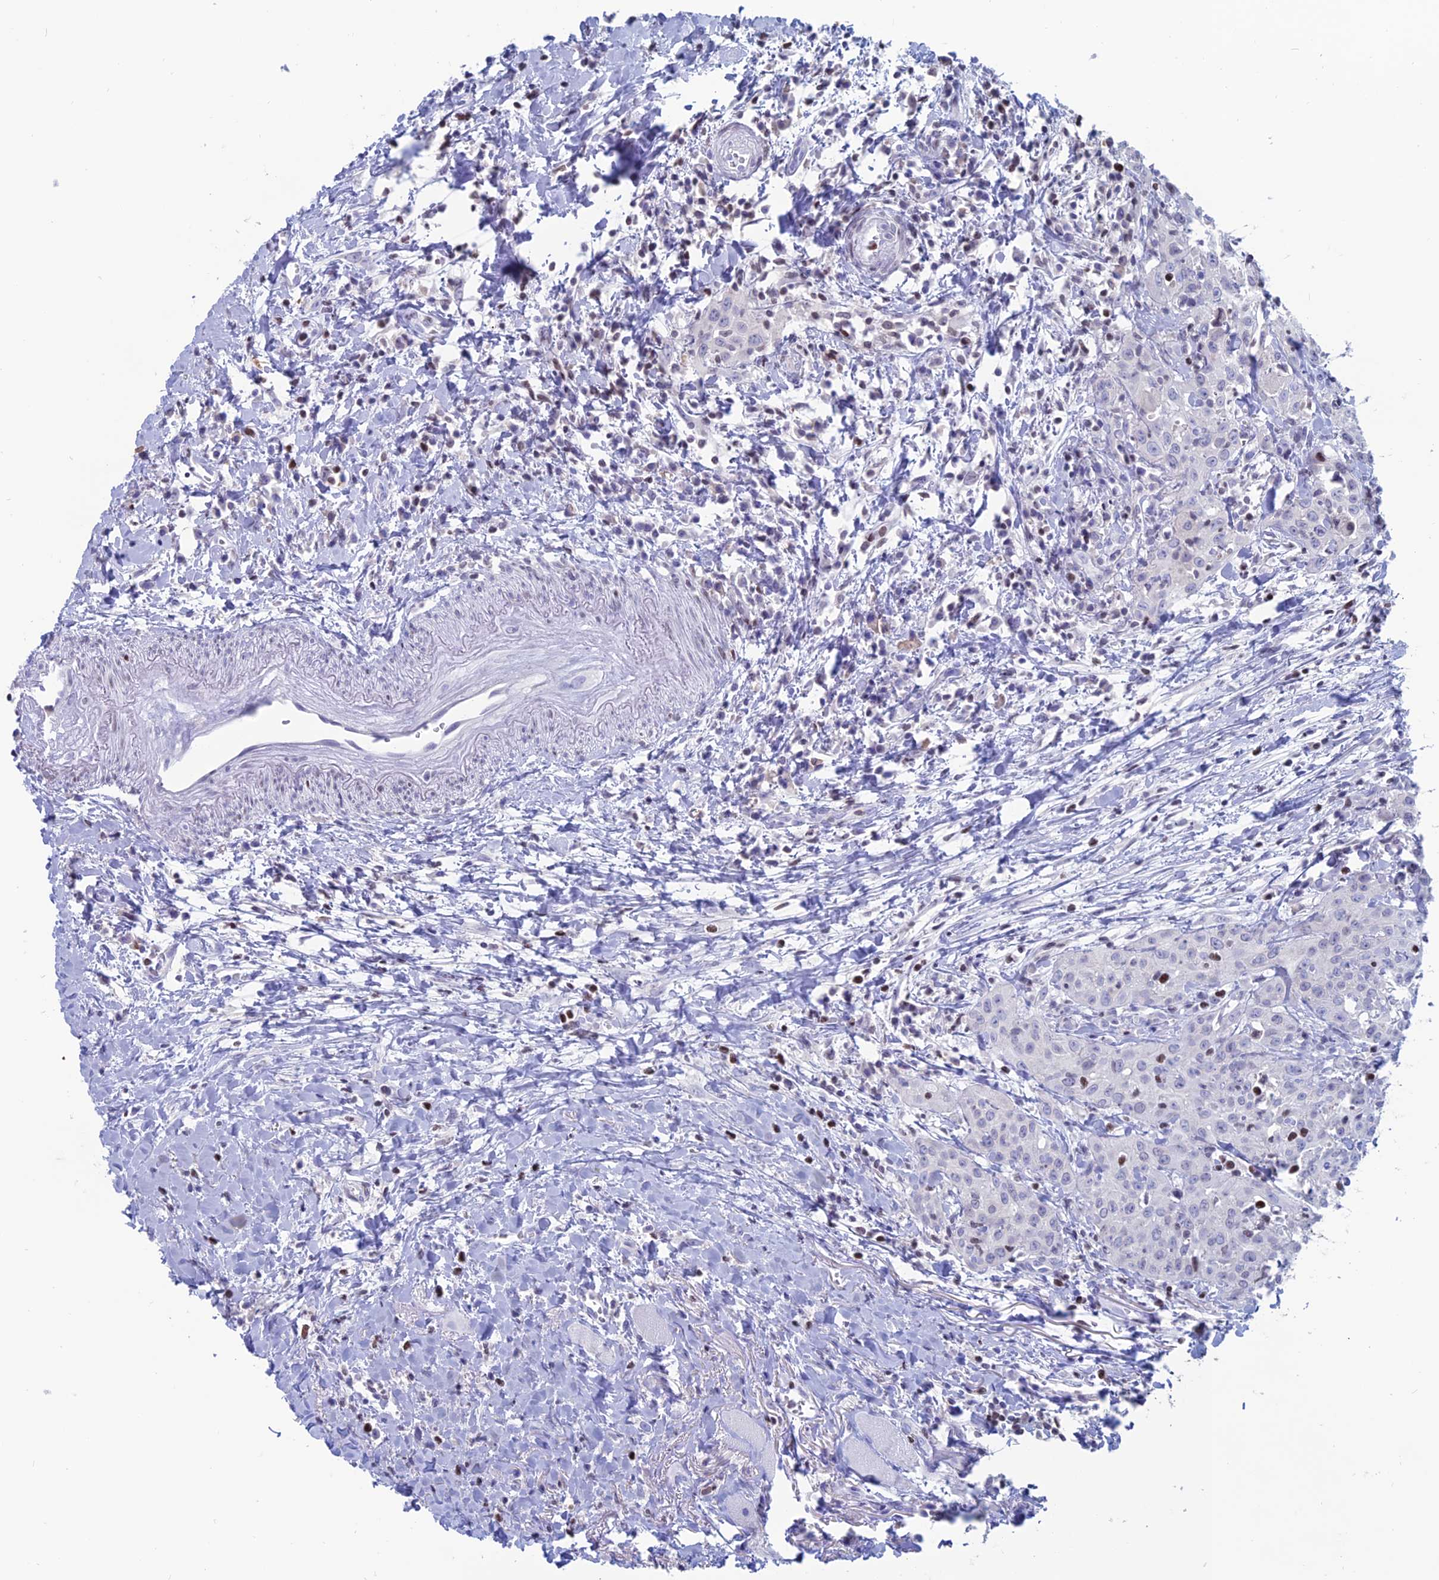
{"staining": {"intensity": "negative", "quantity": "none", "location": "none"}, "tissue": "head and neck cancer", "cell_type": "Tumor cells", "image_type": "cancer", "snomed": [{"axis": "morphology", "description": "Squamous cell carcinoma, NOS"}, {"axis": "topography", "description": "Head-Neck"}], "caption": "DAB immunohistochemical staining of head and neck cancer shows no significant positivity in tumor cells.", "gene": "CERS6", "patient": {"sex": "female", "age": 70}}